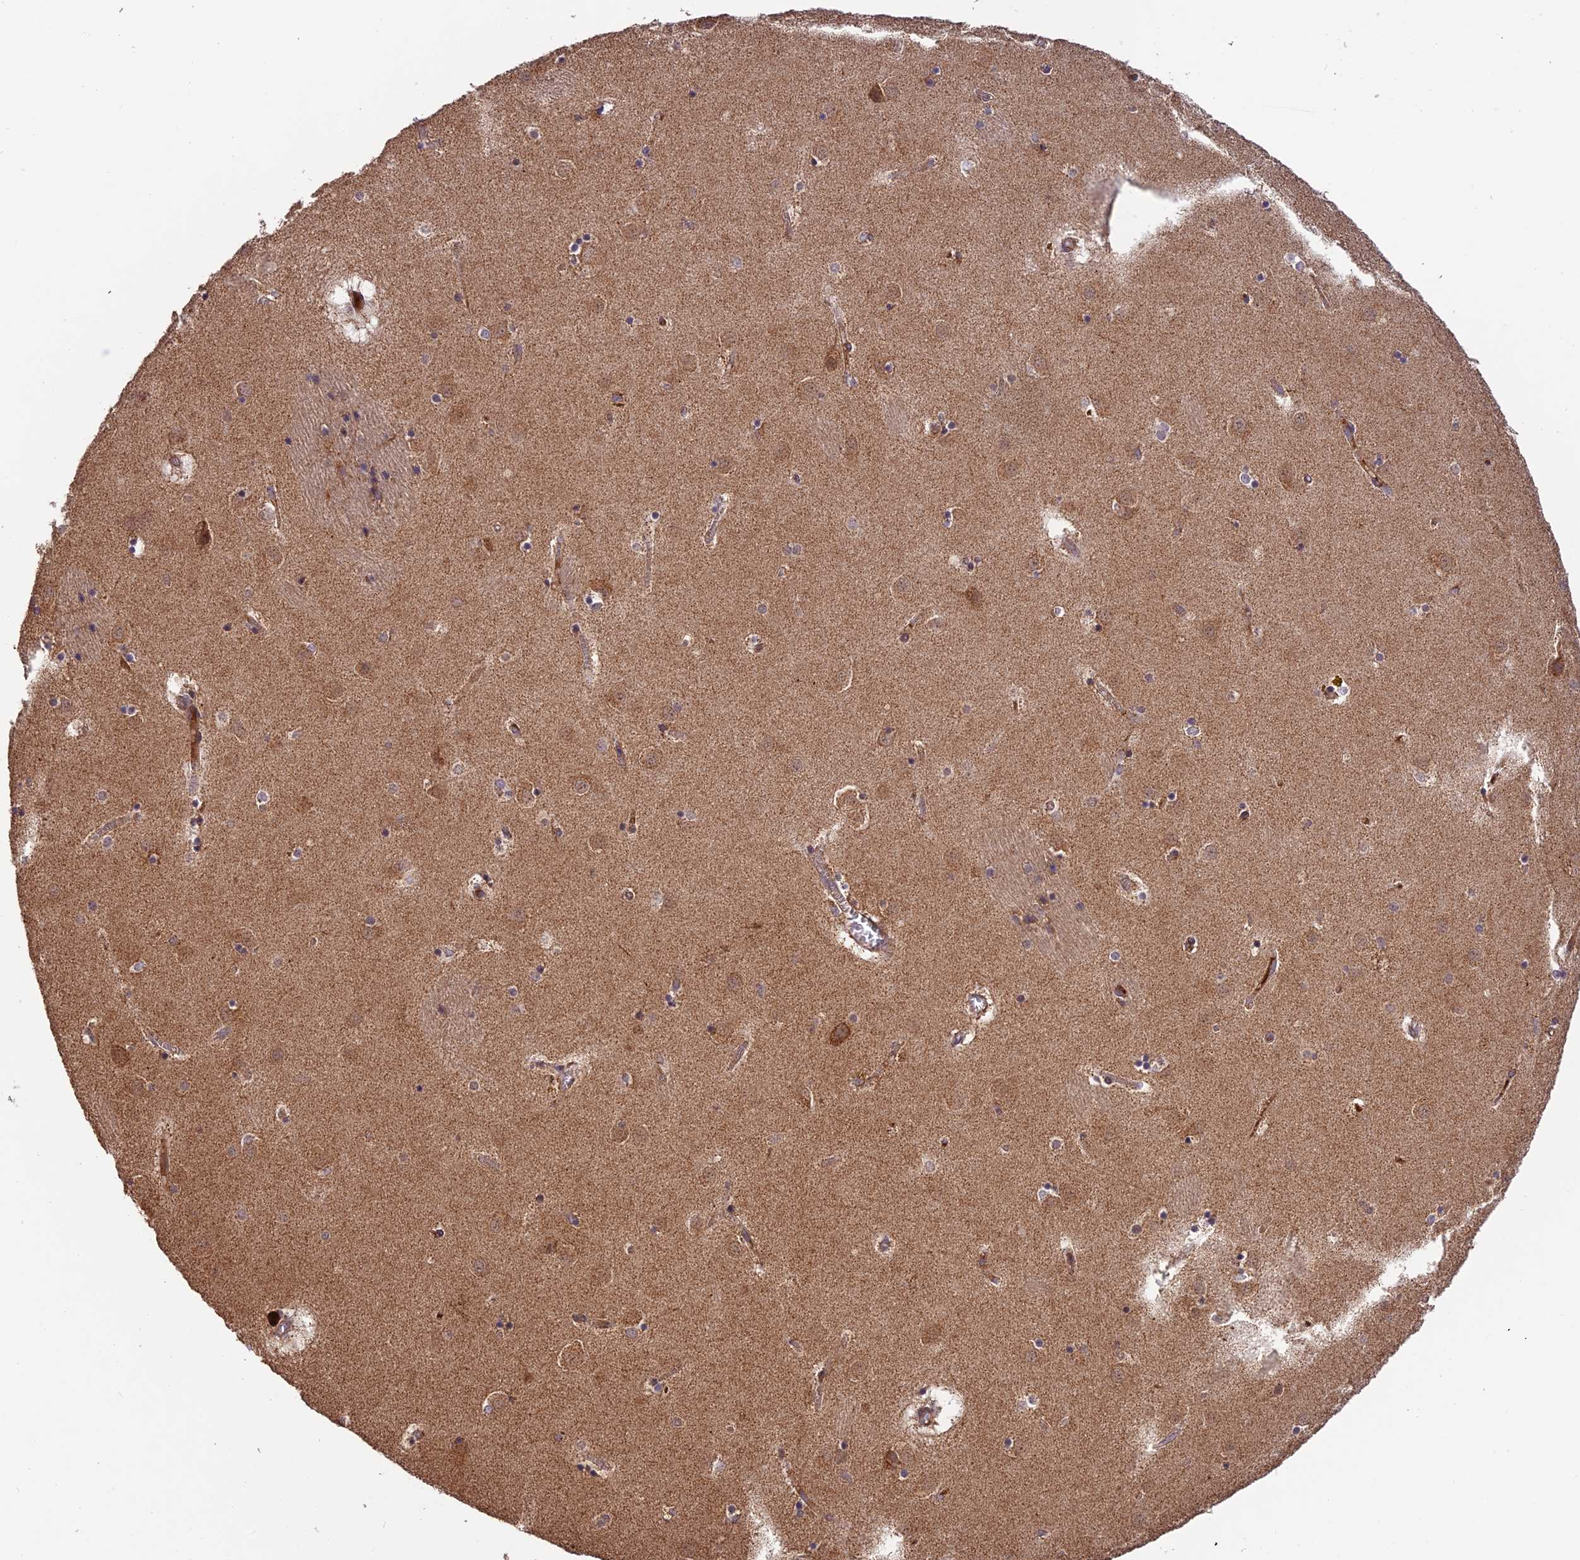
{"staining": {"intensity": "moderate", "quantity": "<25%", "location": "cytoplasmic/membranous"}, "tissue": "caudate", "cell_type": "Glial cells", "image_type": "normal", "snomed": [{"axis": "morphology", "description": "Normal tissue, NOS"}, {"axis": "topography", "description": "Lateral ventricle wall"}], "caption": "DAB (3,3'-diaminobenzidine) immunohistochemical staining of unremarkable caudate reveals moderate cytoplasmic/membranous protein expression in about <25% of glial cells.", "gene": "MNS1", "patient": {"sex": "male", "age": 70}}